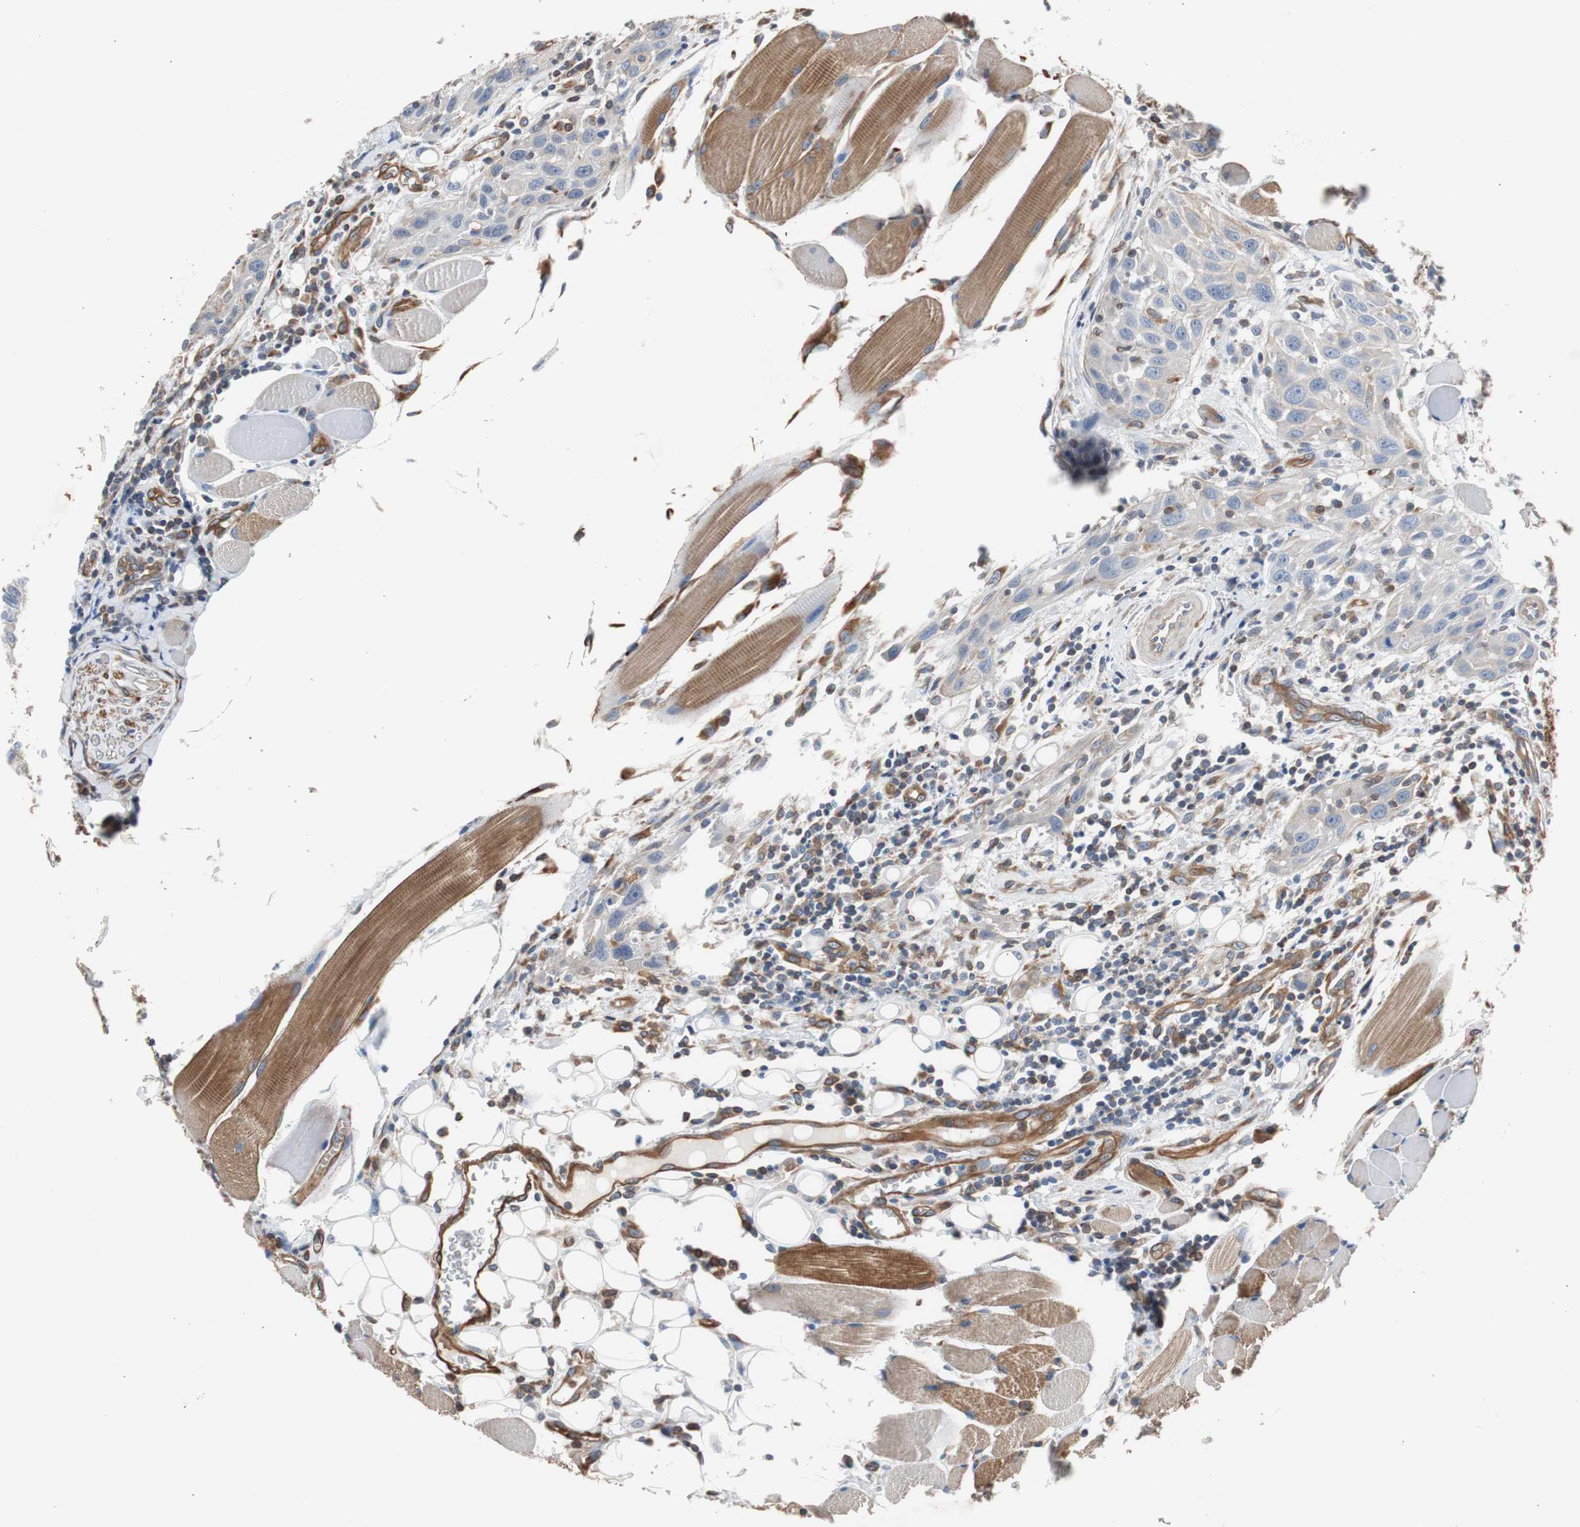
{"staining": {"intensity": "weak", "quantity": "<25%", "location": "cytoplasmic/membranous"}, "tissue": "head and neck cancer", "cell_type": "Tumor cells", "image_type": "cancer", "snomed": [{"axis": "morphology", "description": "Squamous cell carcinoma, NOS"}, {"axis": "topography", "description": "Oral tissue"}, {"axis": "topography", "description": "Head-Neck"}], "caption": "An immunohistochemistry (IHC) micrograph of squamous cell carcinoma (head and neck) is shown. There is no staining in tumor cells of squamous cell carcinoma (head and neck).", "gene": "KIF3B", "patient": {"sex": "female", "age": 50}}